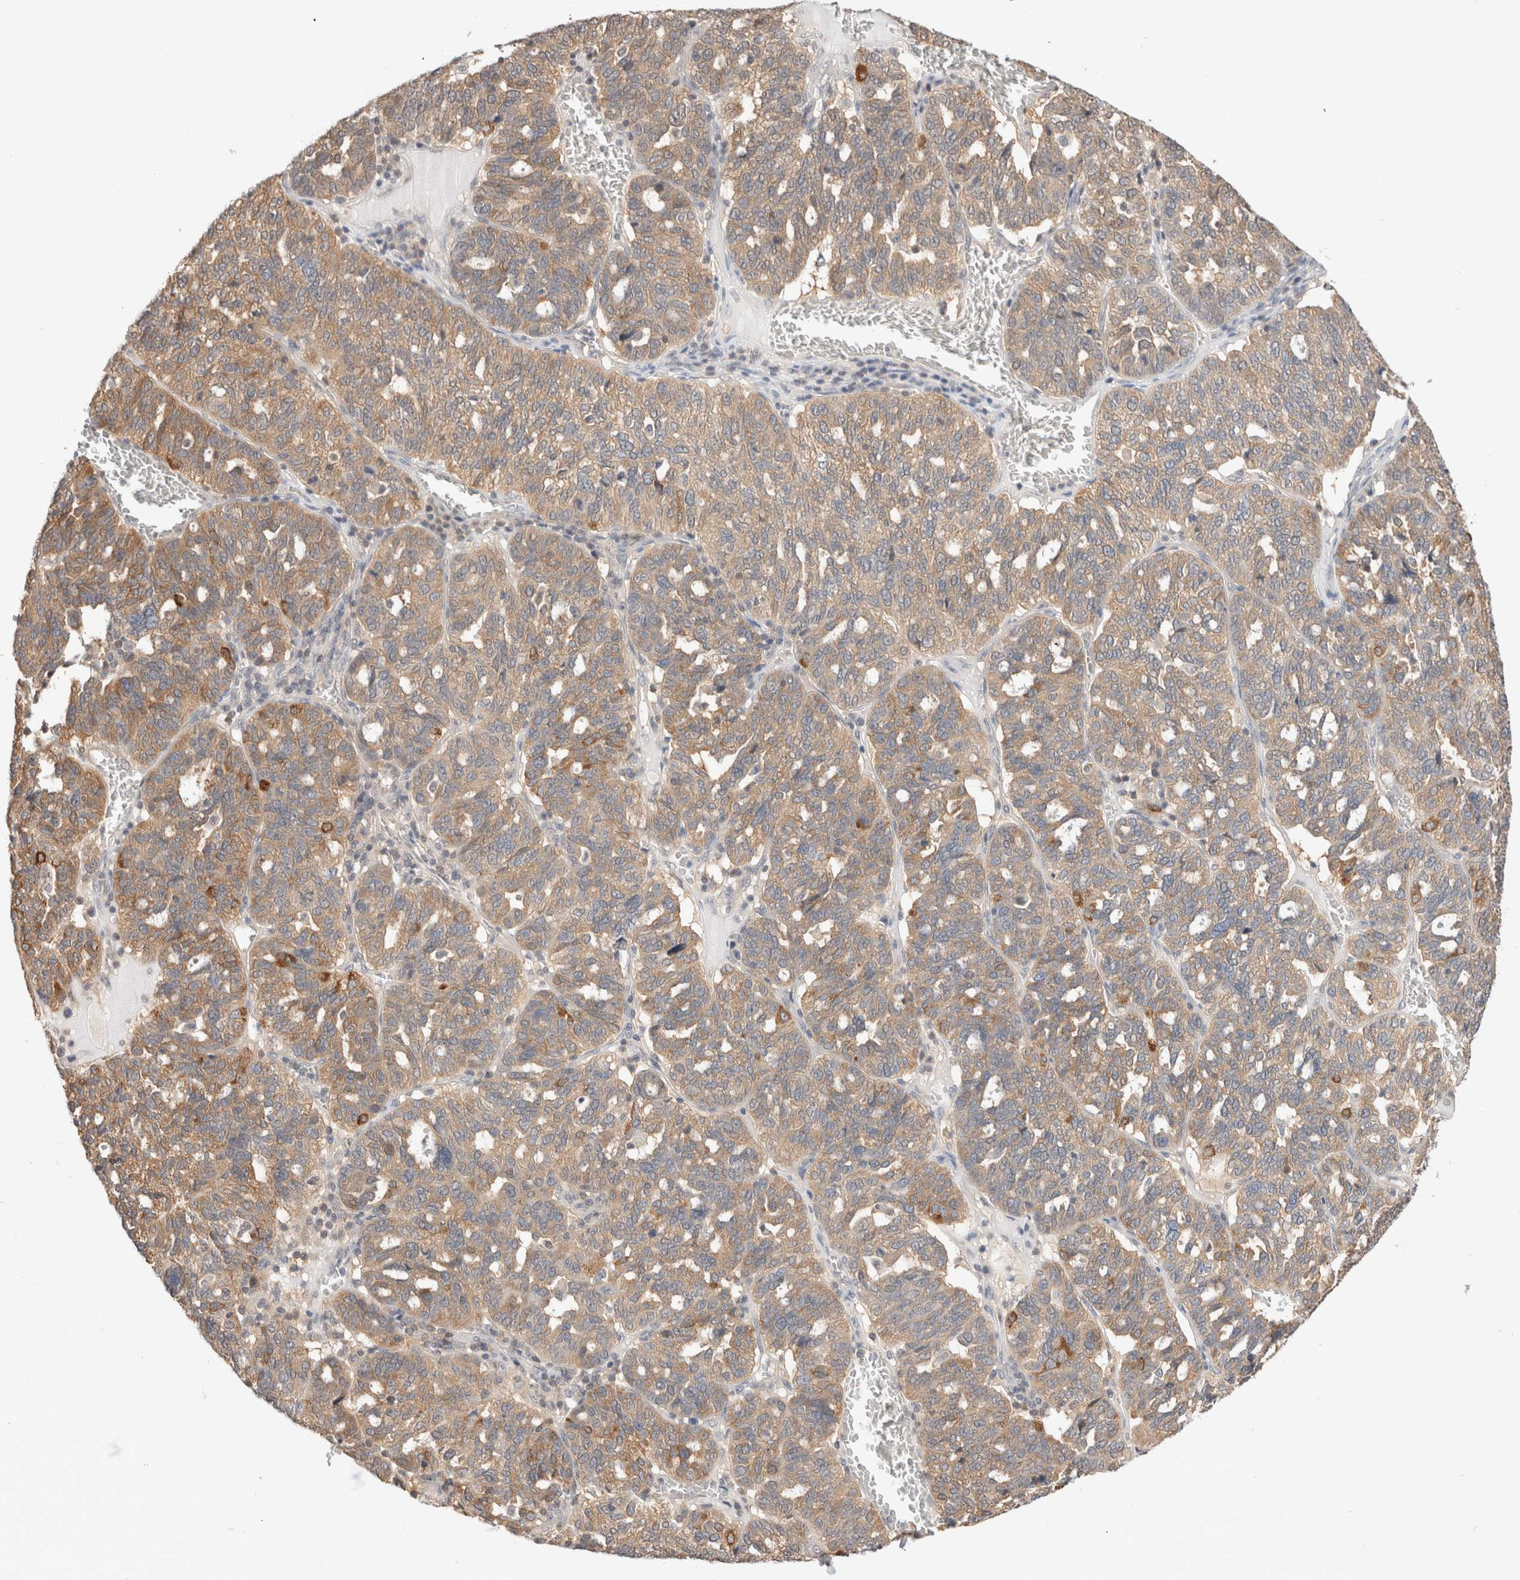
{"staining": {"intensity": "moderate", "quantity": "25%-75%", "location": "cytoplasmic/membranous"}, "tissue": "ovarian cancer", "cell_type": "Tumor cells", "image_type": "cancer", "snomed": [{"axis": "morphology", "description": "Cystadenocarcinoma, serous, NOS"}, {"axis": "topography", "description": "Ovary"}], "caption": "A high-resolution photomicrograph shows IHC staining of serous cystadenocarcinoma (ovarian), which shows moderate cytoplasmic/membranous expression in approximately 25%-75% of tumor cells. The staining was performed using DAB (3,3'-diaminobenzidine), with brown indicating positive protein expression. Nuclei are stained blue with hematoxylin.", "gene": "C17orf97", "patient": {"sex": "female", "age": 59}}